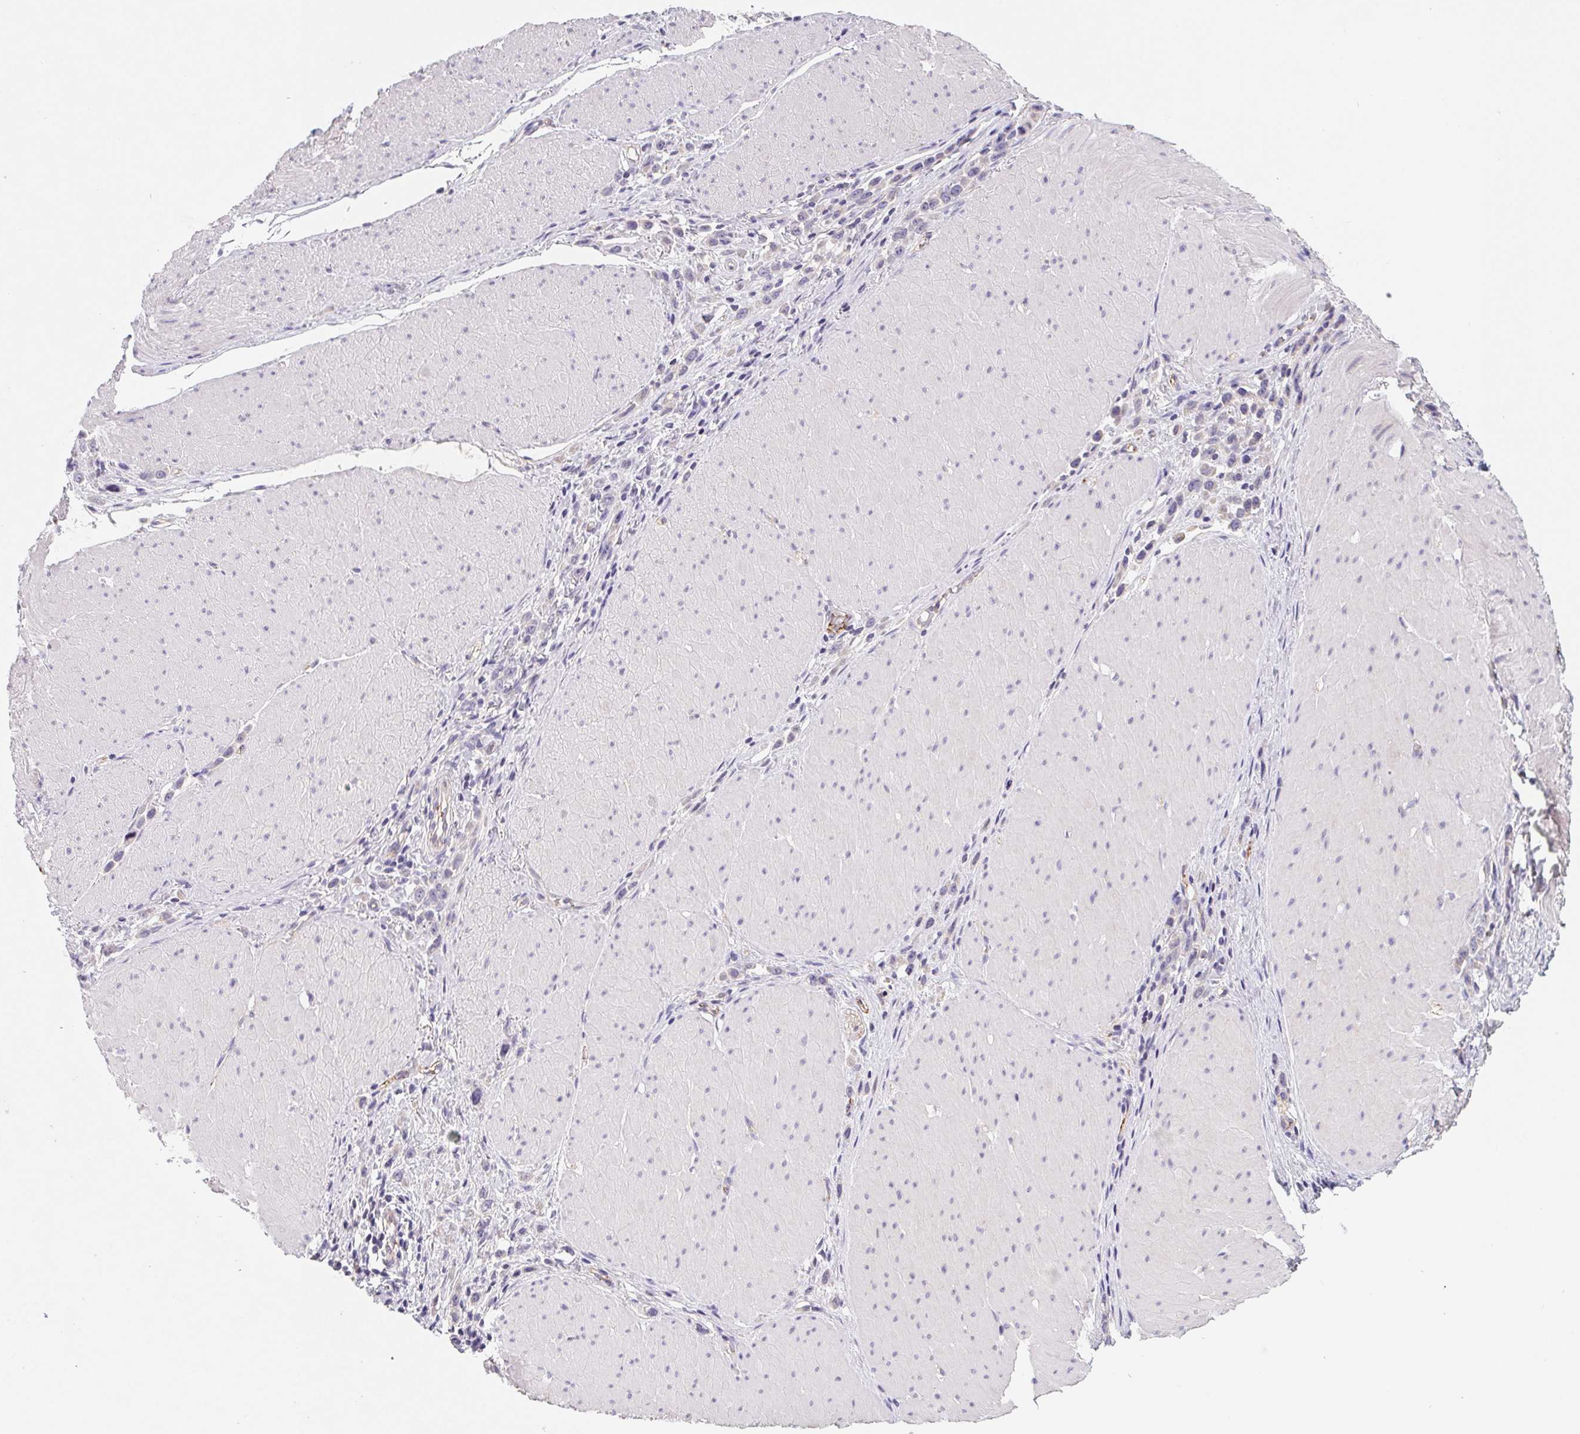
{"staining": {"intensity": "negative", "quantity": "none", "location": "none"}, "tissue": "stomach cancer", "cell_type": "Tumor cells", "image_type": "cancer", "snomed": [{"axis": "morphology", "description": "Adenocarcinoma, NOS"}, {"axis": "topography", "description": "Stomach"}], "caption": "A micrograph of human stomach cancer (adenocarcinoma) is negative for staining in tumor cells. The staining is performed using DAB (3,3'-diaminobenzidine) brown chromogen with nuclei counter-stained in using hematoxylin.", "gene": "LPA", "patient": {"sex": "male", "age": 47}}